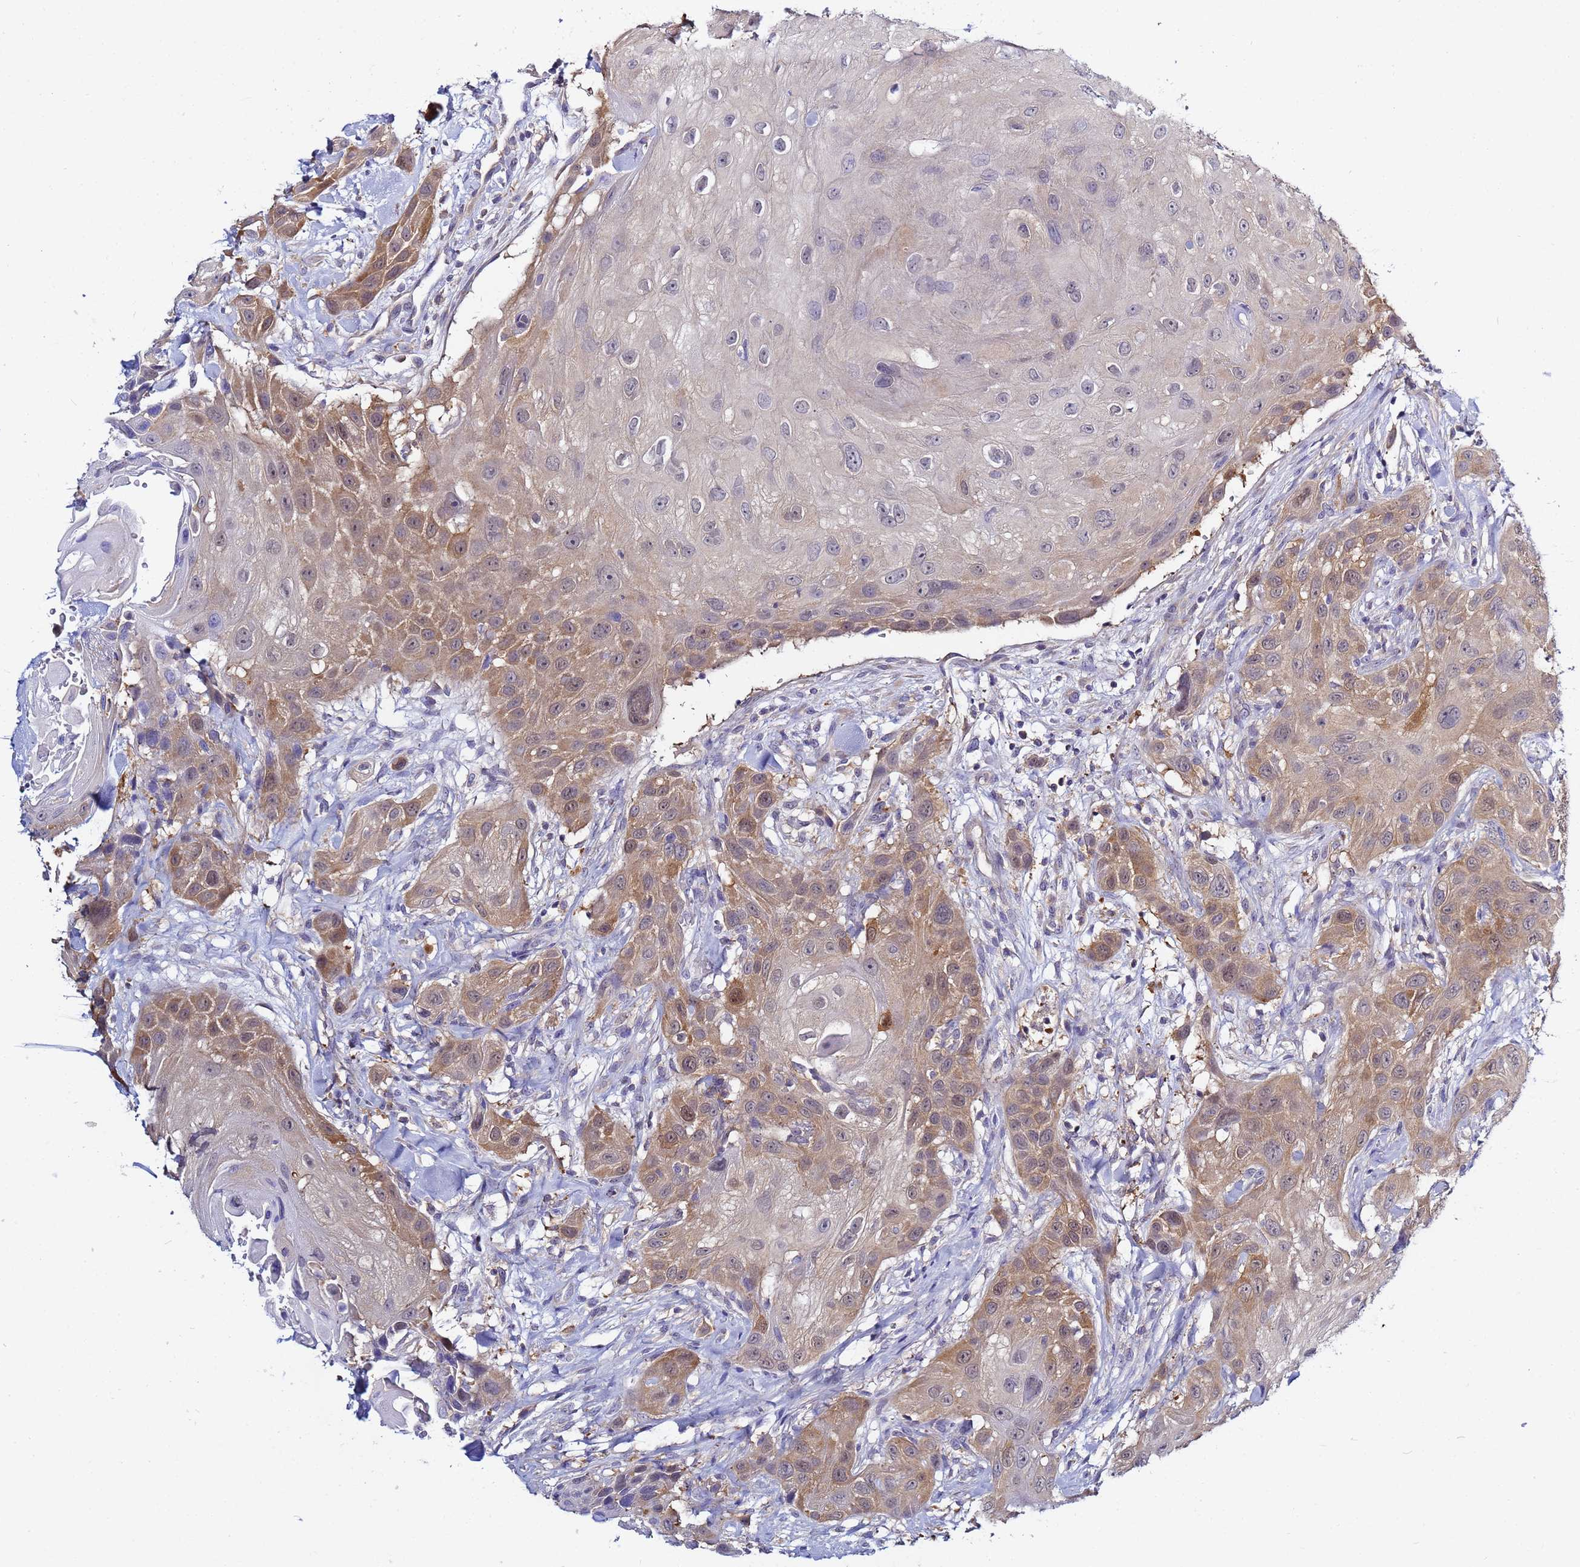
{"staining": {"intensity": "moderate", "quantity": ">75%", "location": "cytoplasmic/membranous"}, "tissue": "head and neck cancer", "cell_type": "Tumor cells", "image_type": "cancer", "snomed": [{"axis": "morphology", "description": "Squamous cell carcinoma, NOS"}, {"axis": "topography", "description": "Head-Neck"}], "caption": "This is a micrograph of immunohistochemistry (IHC) staining of head and neck squamous cell carcinoma, which shows moderate expression in the cytoplasmic/membranous of tumor cells.", "gene": "LENG1", "patient": {"sex": "male", "age": 81}}